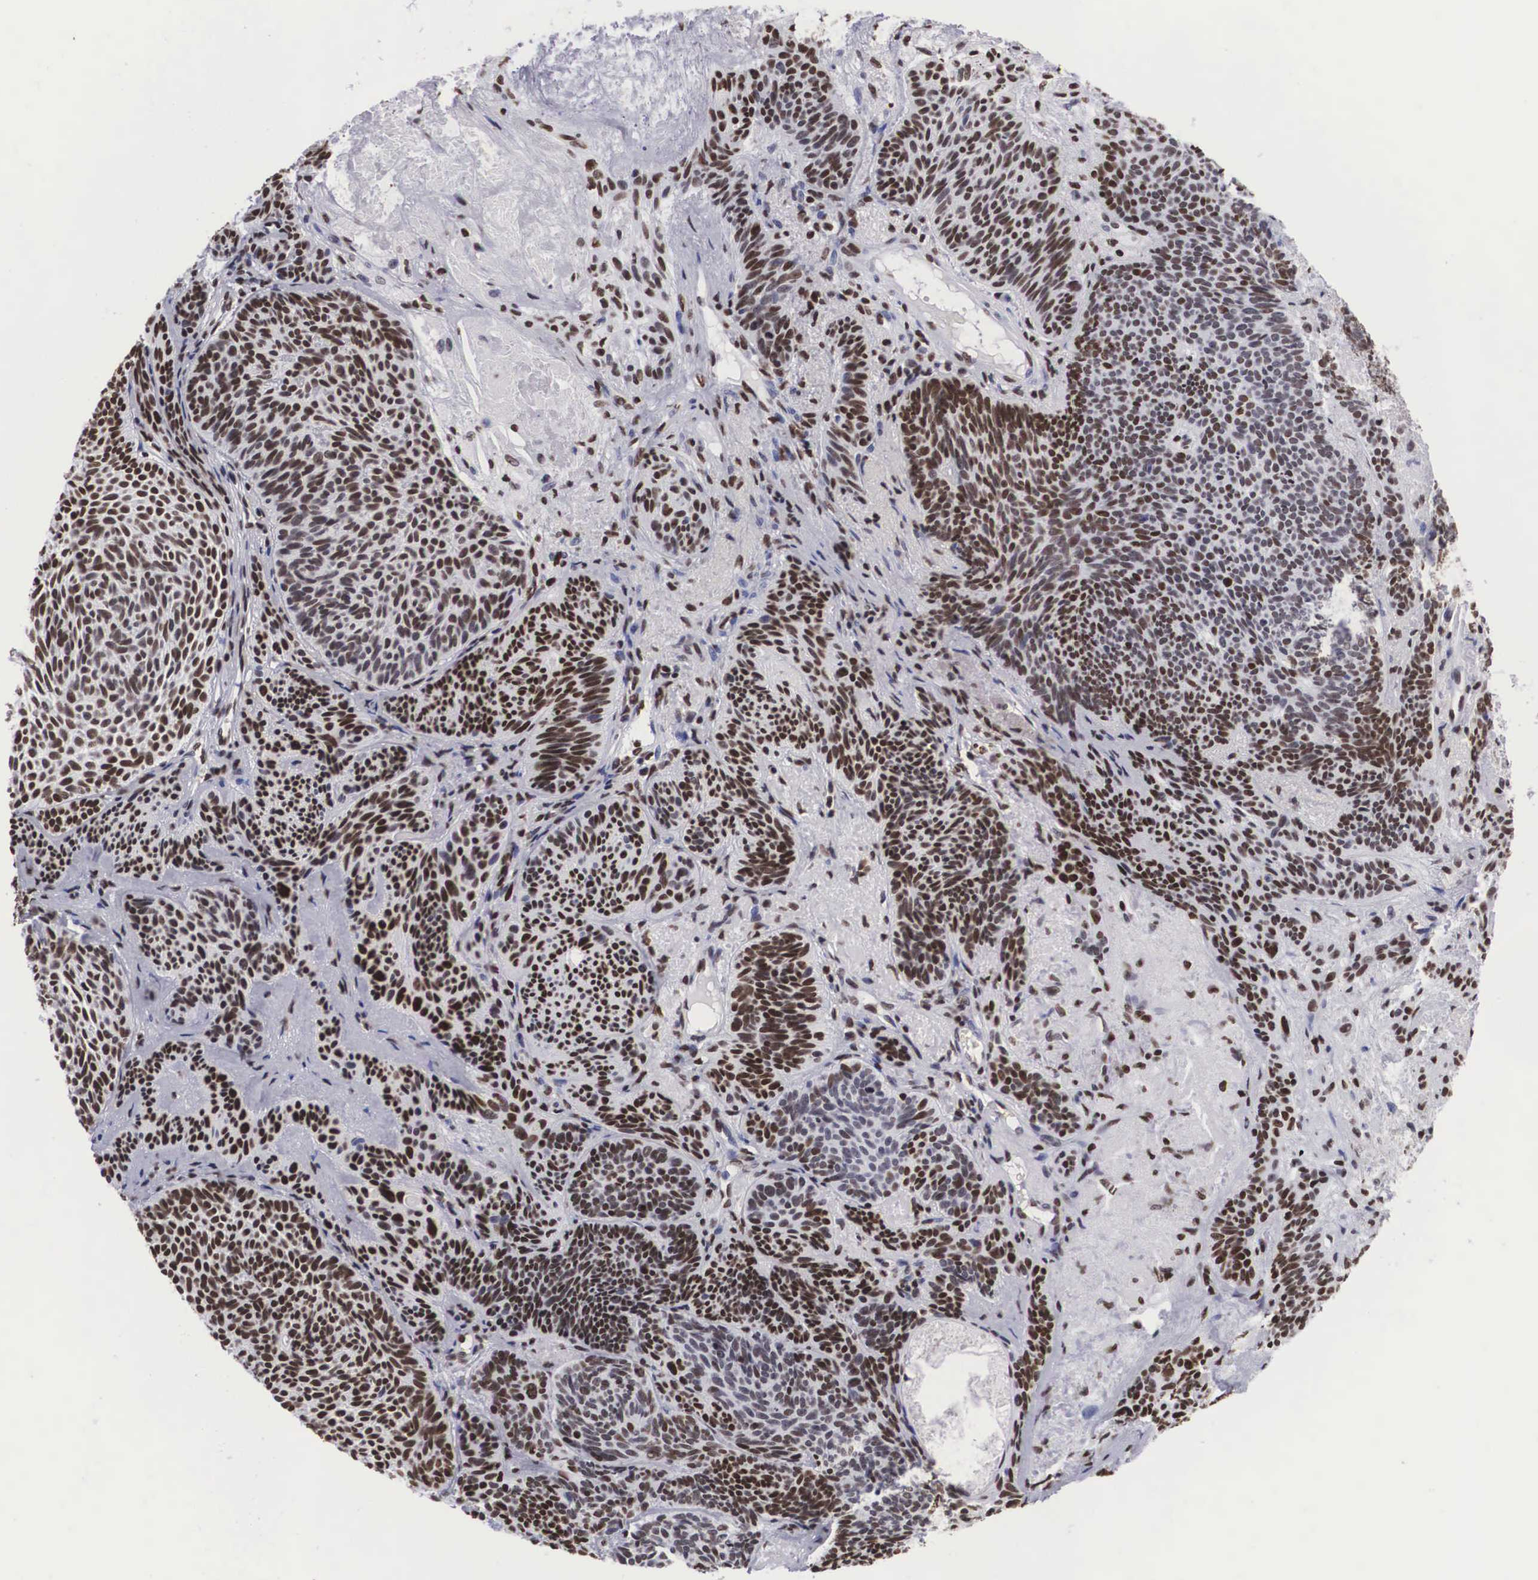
{"staining": {"intensity": "strong", "quantity": ">75%", "location": "nuclear"}, "tissue": "skin cancer", "cell_type": "Tumor cells", "image_type": "cancer", "snomed": [{"axis": "morphology", "description": "Basal cell carcinoma"}, {"axis": "topography", "description": "Skin"}], "caption": "Protein expression analysis of human basal cell carcinoma (skin) reveals strong nuclear positivity in approximately >75% of tumor cells.", "gene": "MECP2", "patient": {"sex": "male", "age": 84}}